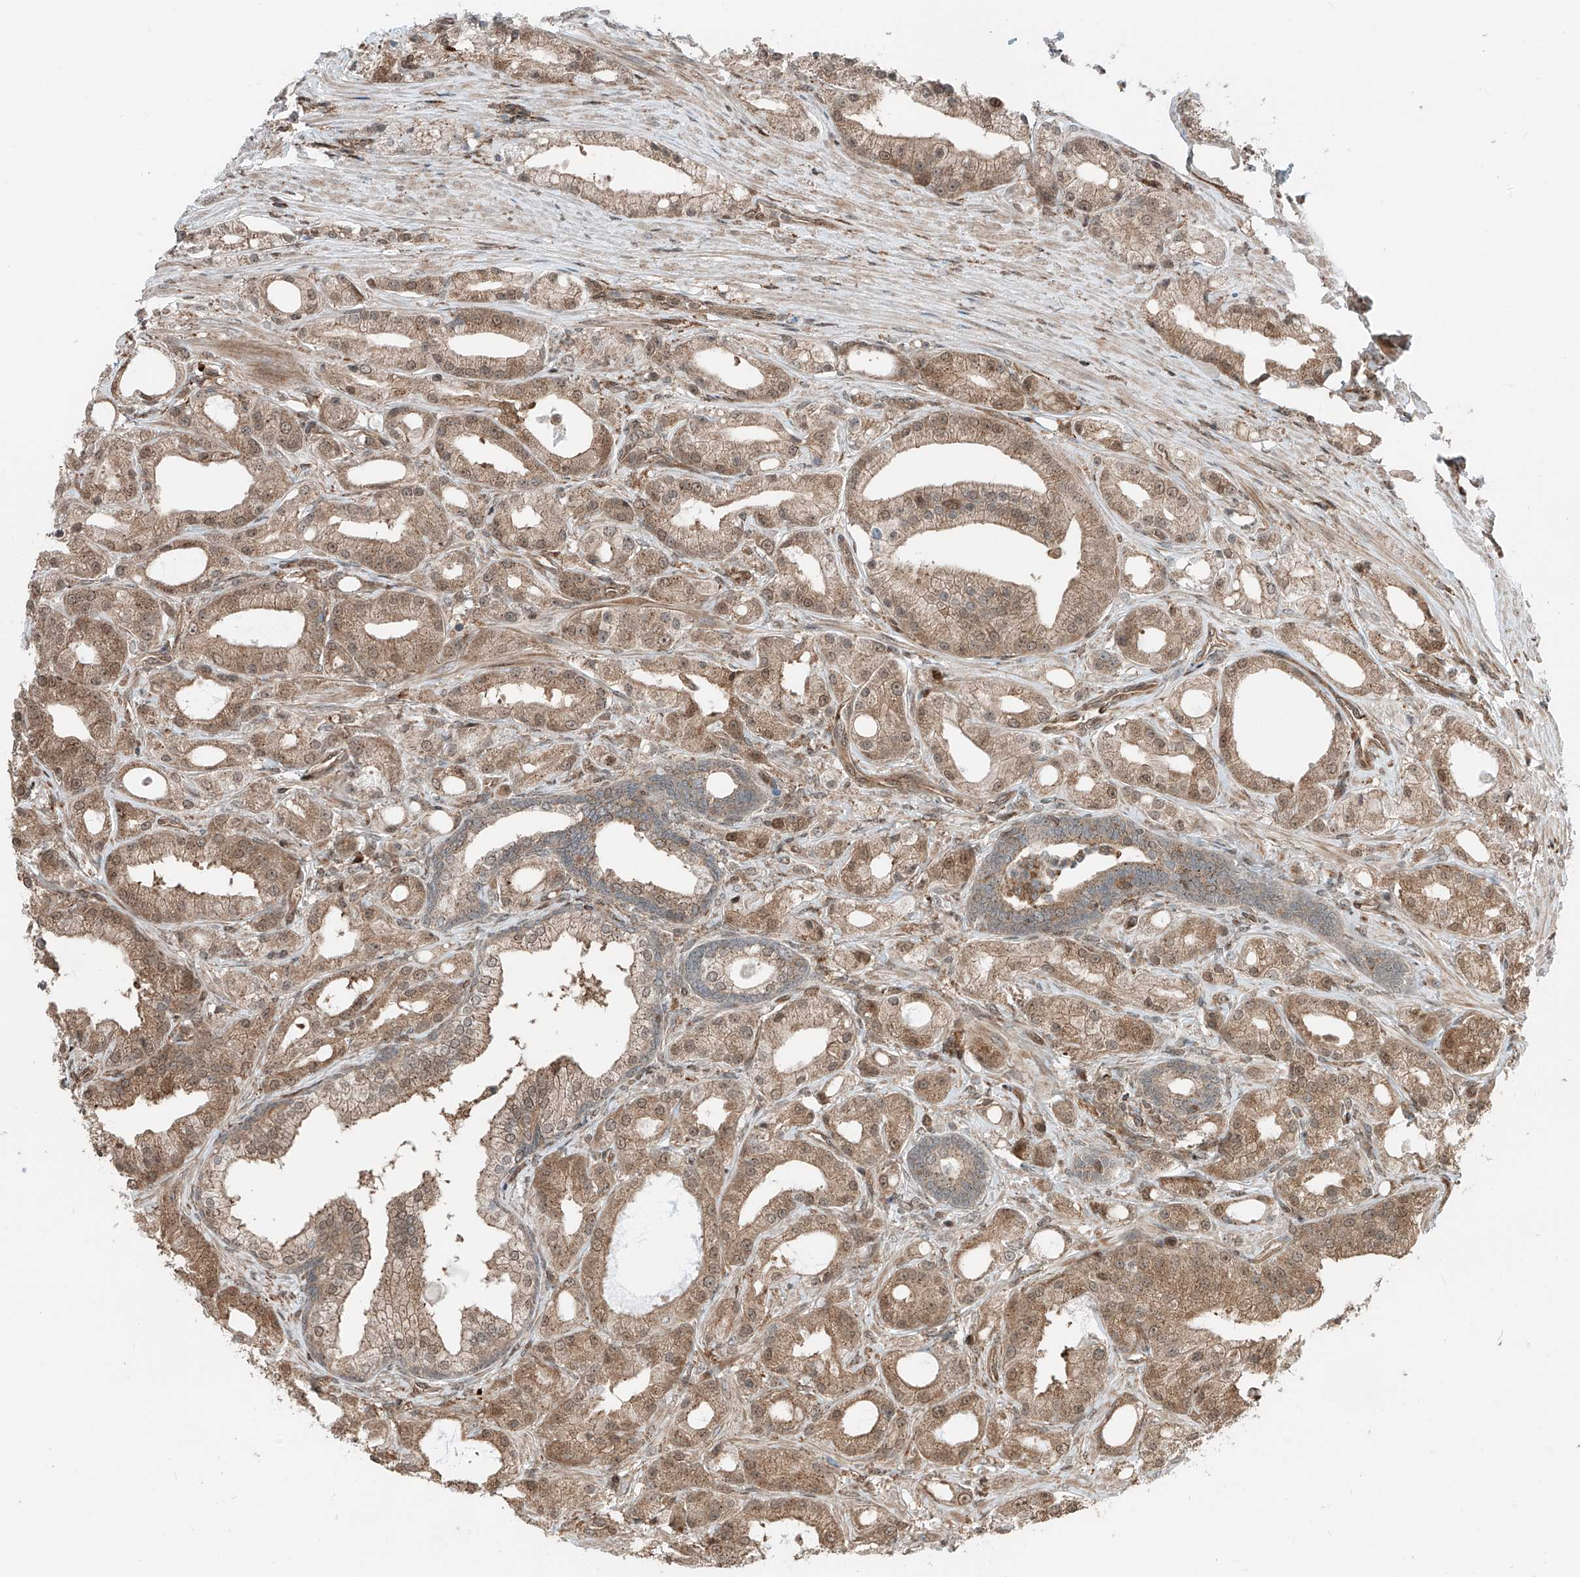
{"staining": {"intensity": "moderate", "quantity": ">75%", "location": "cytoplasmic/membranous,nuclear"}, "tissue": "prostate cancer", "cell_type": "Tumor cells", "image_type": "cancer", "snomed": [{"axis": "morphology", "description": "Adenocarcinoma, Low grade"}, {"axis": "topography", "description": "Prostate"}], "caption": "High-power microscopy captured an immunohistochemistry histopathology image of prostate adenocarcinoma (low-grade), revealing moderate cytoplasmic/membranous and nuclear staining in about >75% of tumor cells.", "gene": "USP48", "patient": {"sex": "male", "age": 67}}